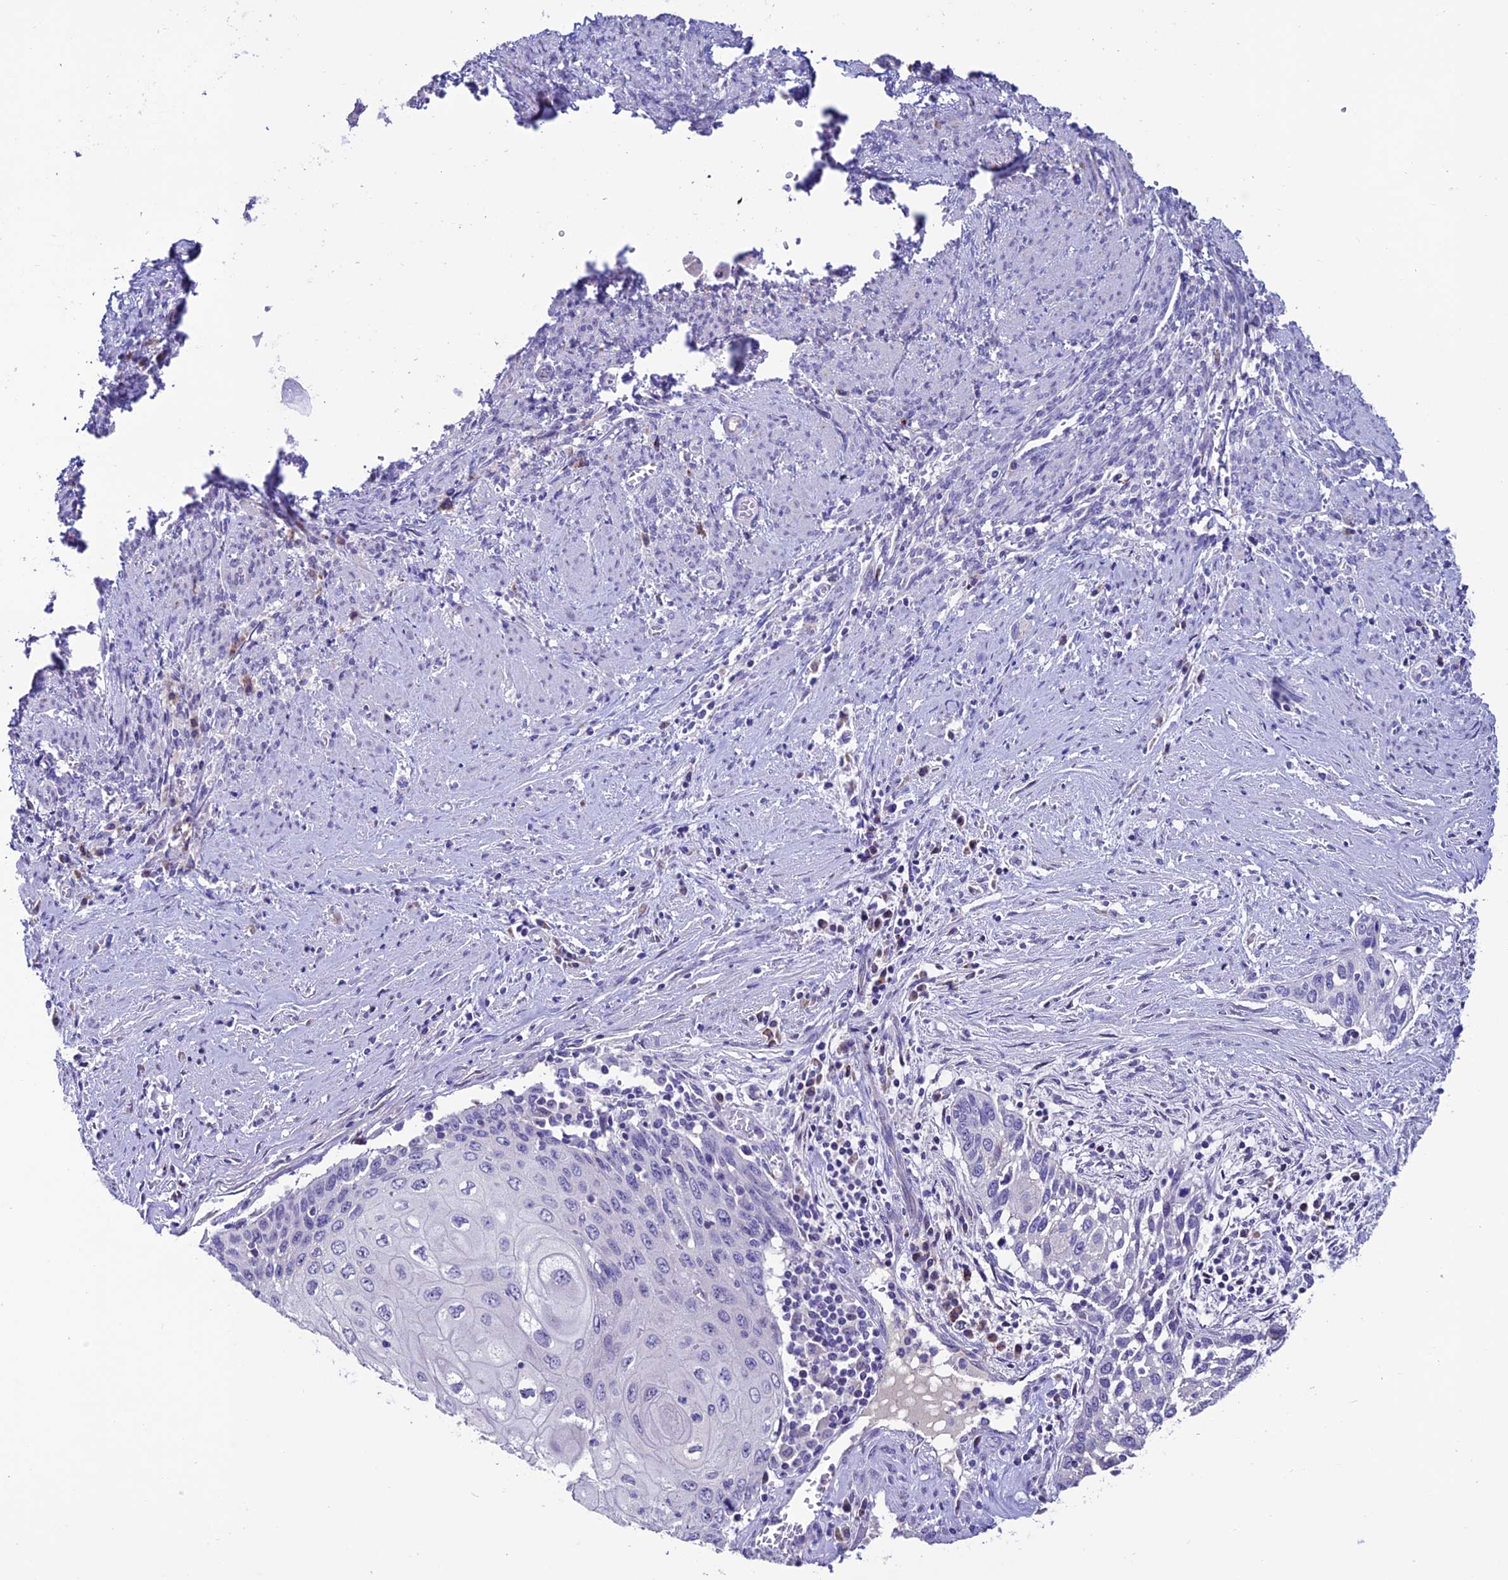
{"staining": {"intensity": "negative", "quantity": "none", "location": "none"}, "tissue": "cervical cancer", "cell_type": "Tumor cells", "image_type": "cancer", "snomed": [{"axis": "morphology", "description": "Squamous cell carcinoma, NOS"}, {"axis": "topography", "description": "Cervix"}], "caption": "An immunohistochemistry image of cervical cancer is shown. There is no staining in tumor cells of cervical cancer.", "gene": "SLC10A1", "patient": {"sex": "female", "age": 67}}